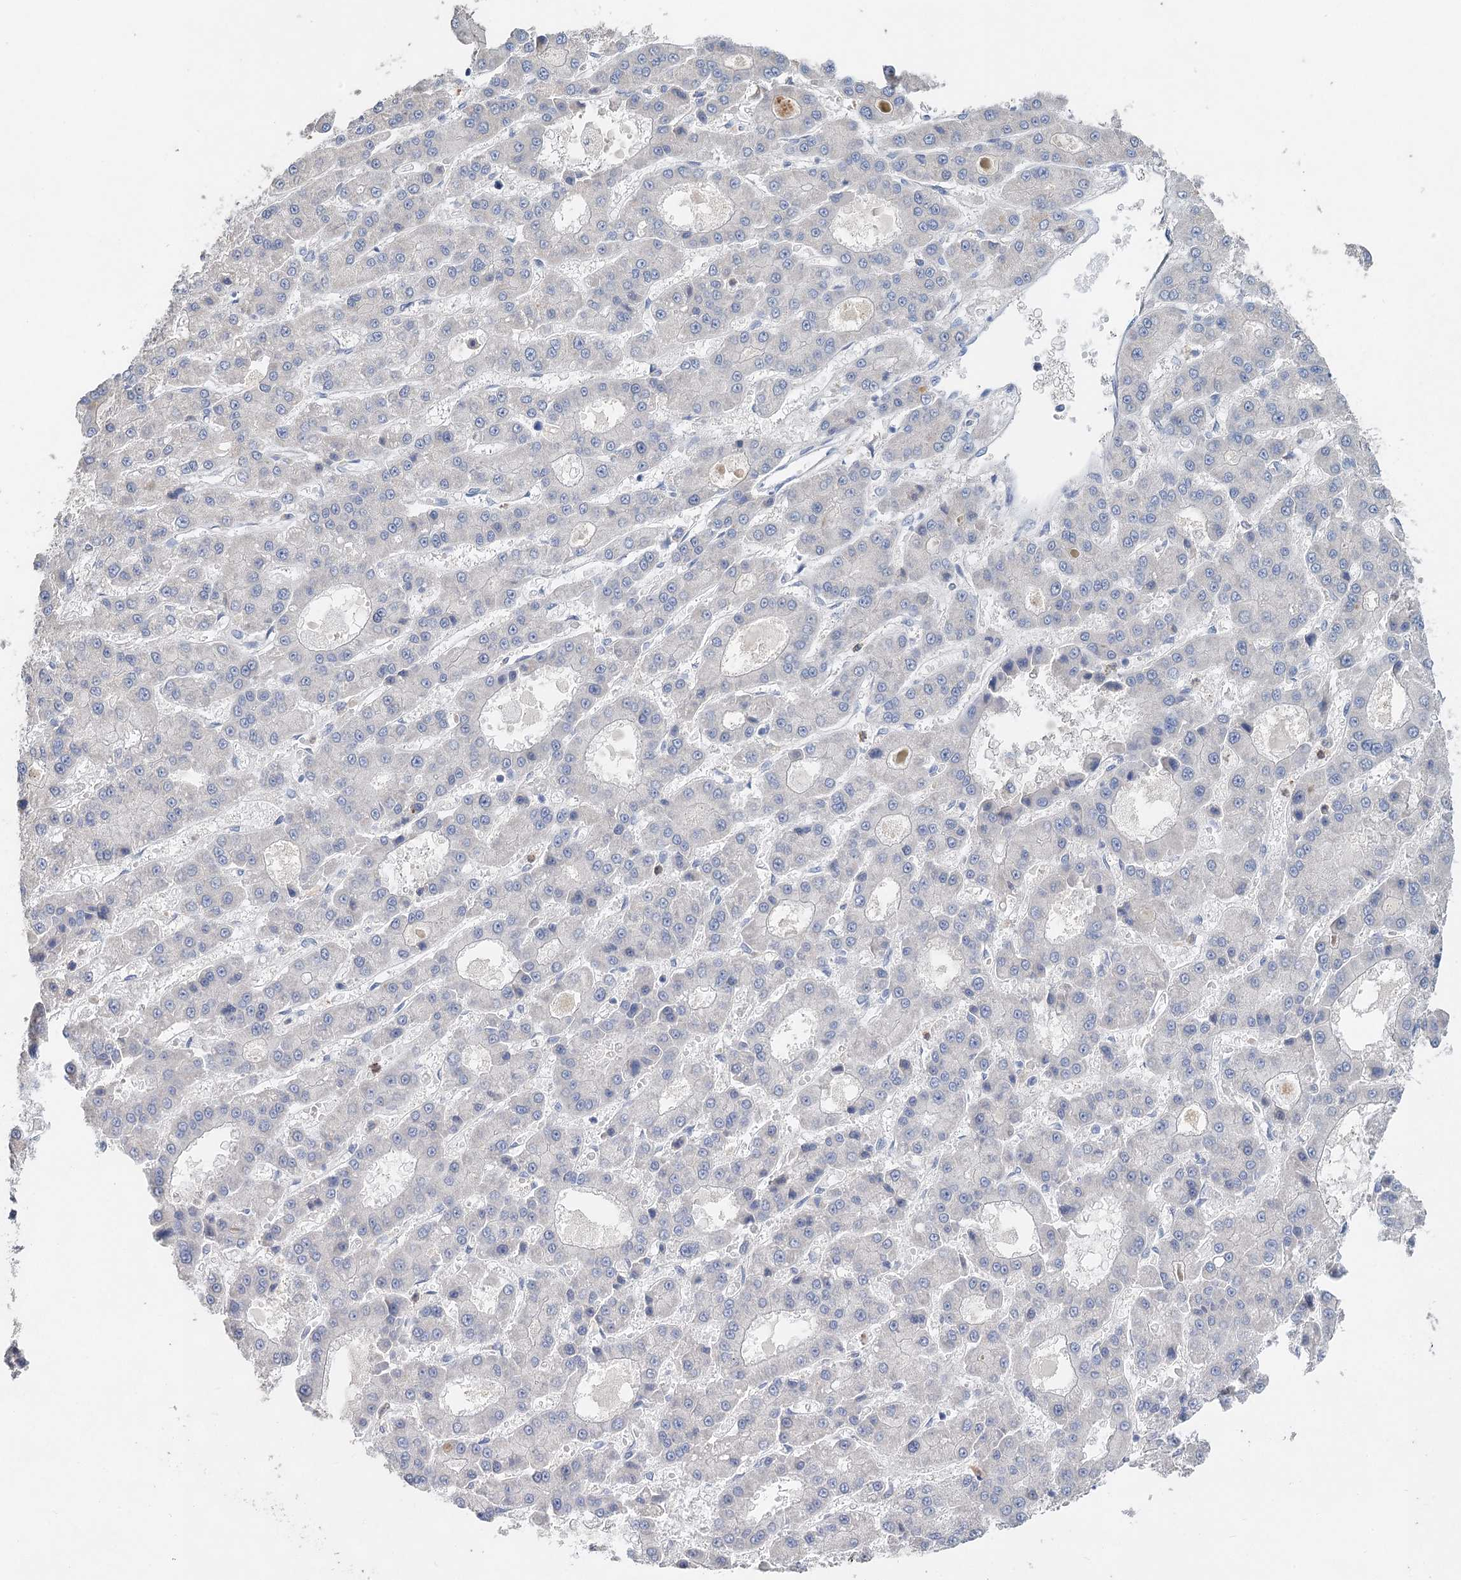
{"staining": {"intensity": "negative", "quantity": "none", "location": "none"}, "tissue": "liver cancer", "cell_type": "Tumor cells", "image_type": "cancer", "snomed": [{"axis": "morphology", "description": "Carcinoma, Hepatocellular, NOS"}, {"axis": "topography", "description": "Liver"}], "caption": "Immunohistochemistry of human liver cancer (hepatocellular carcinoma) reveals no positivity in tumor cells.", "gene": "MYL6B", "patient": {"sex": "male", "age": 70}}